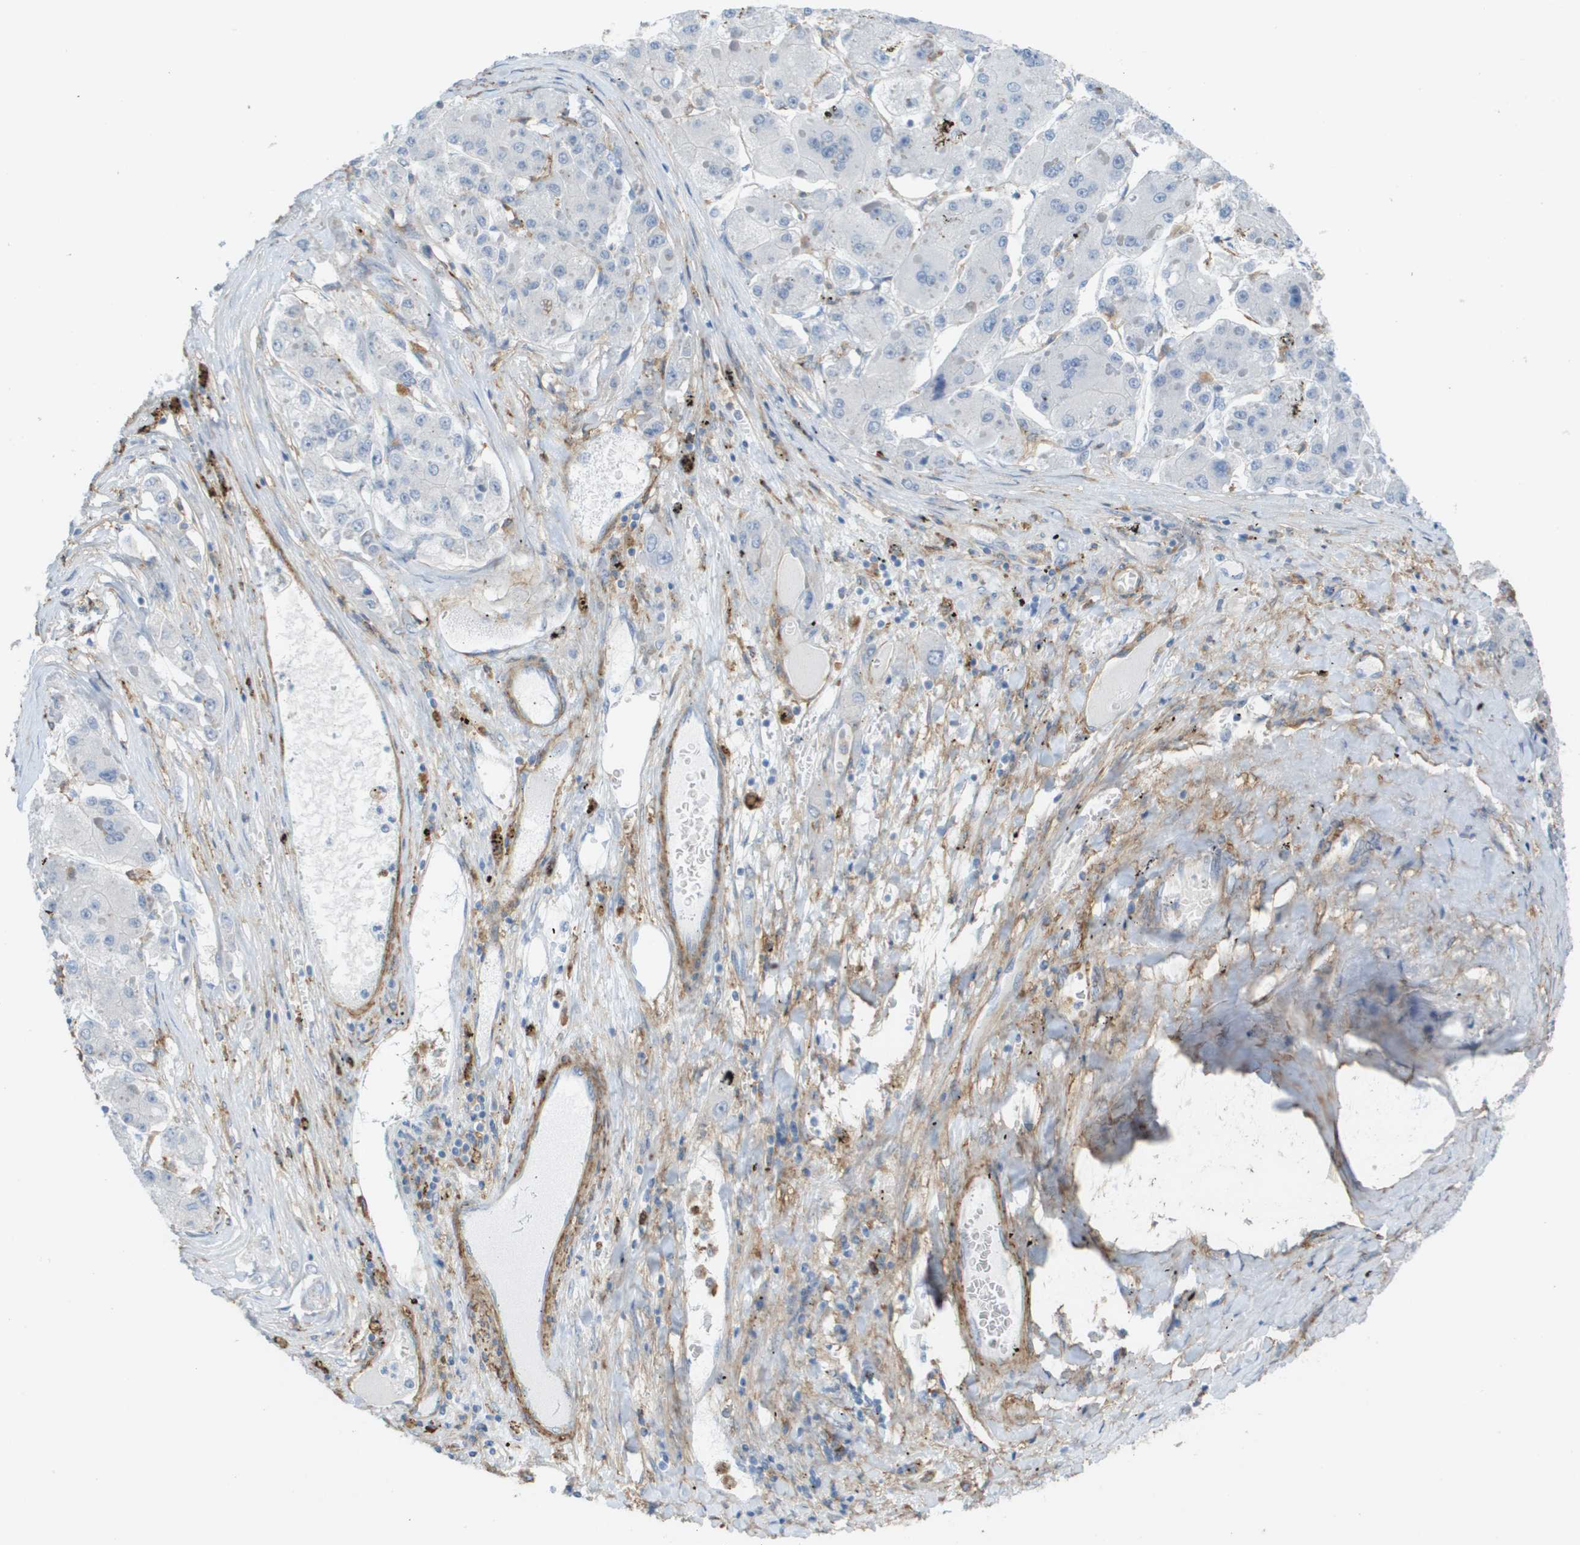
{"staining": {"intensity": "negative", "quantity": "none", "location": "none"}, "tissue": "liver cancer", "cell_type": "Tumor cells", "image_type": "cancer", "snomed": [{"axis": "morphology", "description": "Carcinoma, Hepatocellular, NOS"}, {"axis": "topography", "description": "Liver"}], "caption": "This is an immunohistochemistry histopathology image of human hepatocellular carcinoma (liver). There is no expression in tumor cells.", "gene": "ZBTB43", "patient": {"sex": "female", "age": 73}}